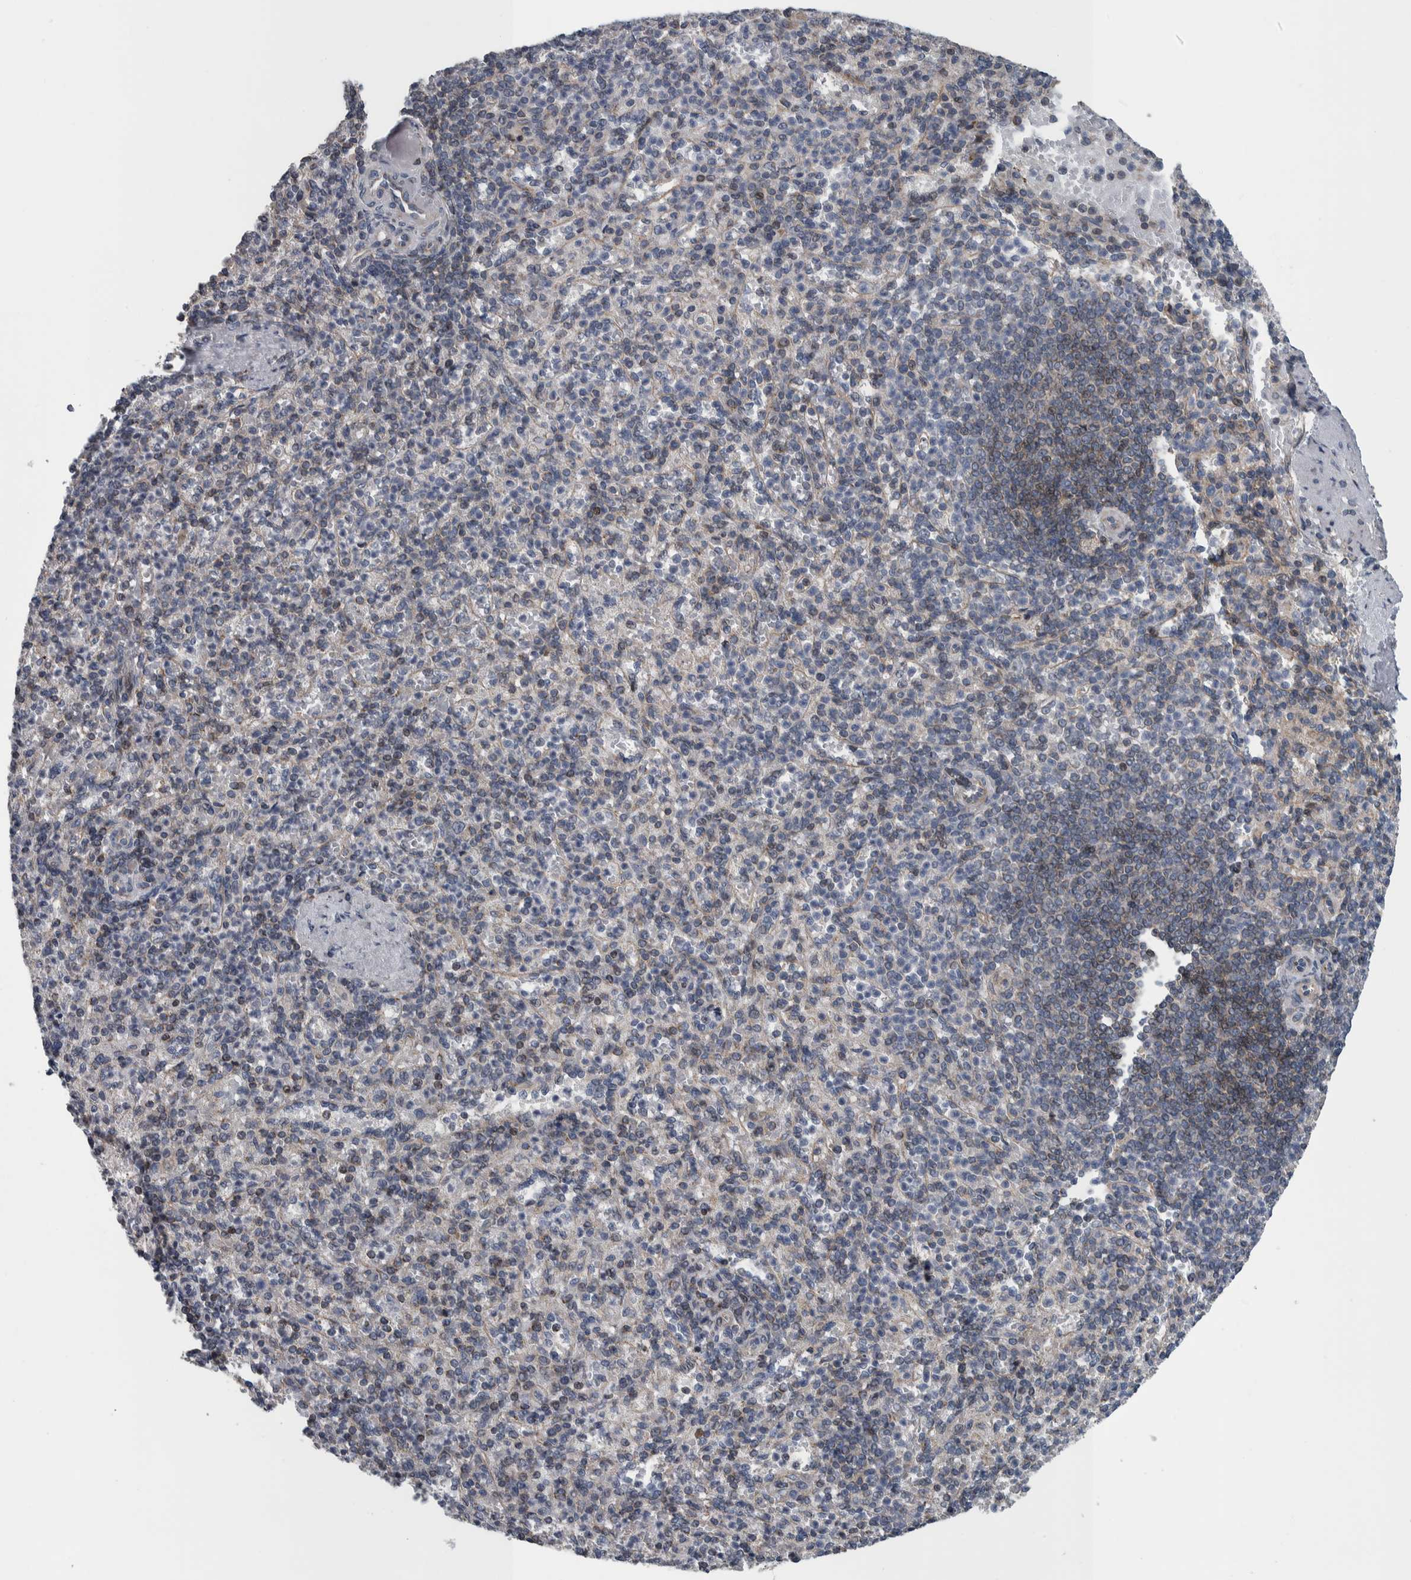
{"staining": {"intensity": "weak", "quantity": "<25%", "location": "cytoplasmic/membranous"}, "tissue": "spleen", "cell_type": "Cells in red pulp", "image_type": "normal", "snomed": [{"axis": "morphology", "description": "Normal tissue, NOS"}, {"axis": "topography", "description": "Spleen"}], "caption": "Protein analysis of unremarkable spleen exhibits no significant positivity in cells in red pulp. Nuclei are stained in blue.", "gene": "BAIAP2L1", "patient": {"sex": "female", "age": 74}}